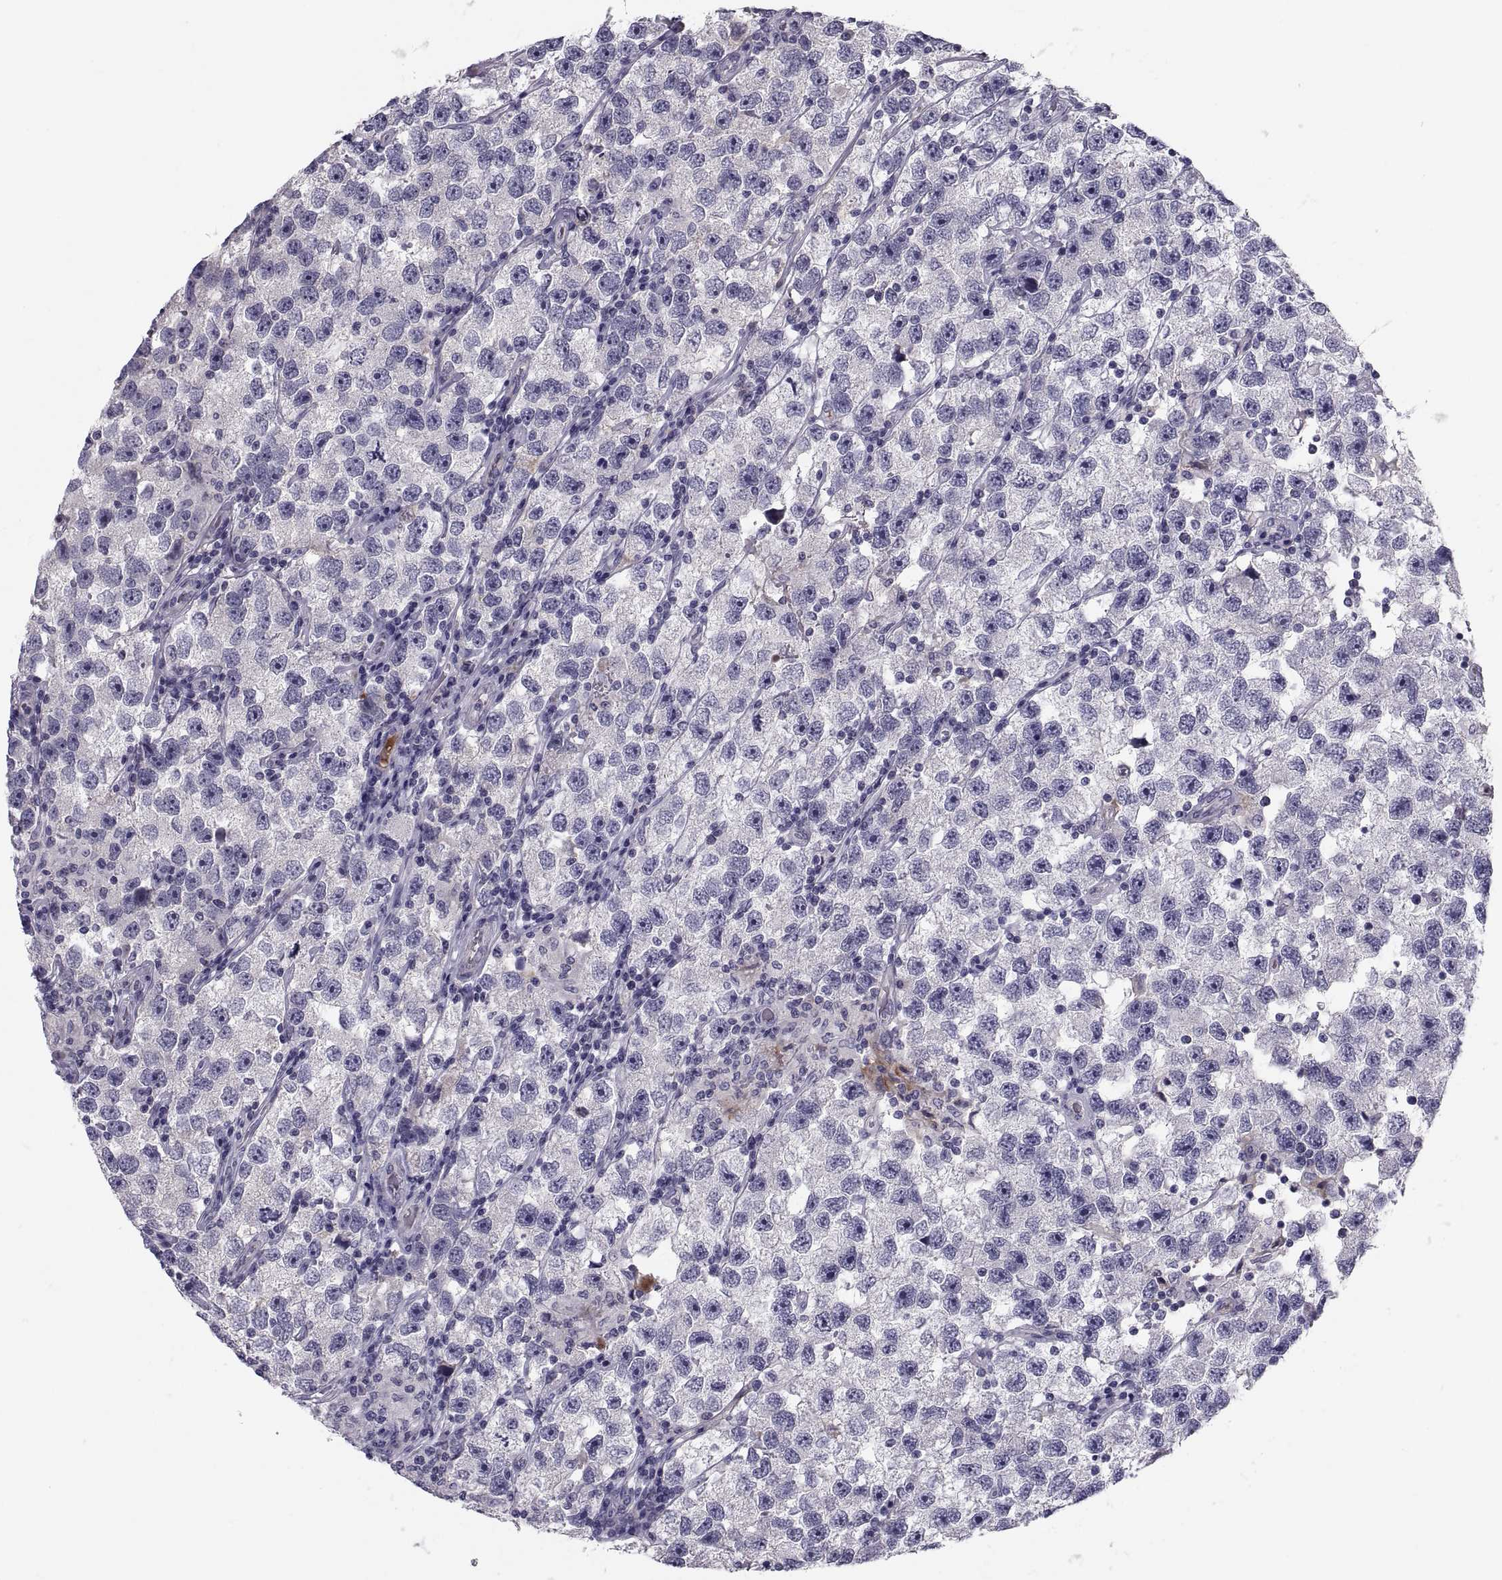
{"staining": {"intensity": "negative", "quantity": "none", "location": "none"}, "tissue": "testis cancer", "cell_type": "Tumor cells", "image_type": "cancer", "snomed": [{"axis": "morphology", "description": "Seminoma, NOS"}, {"axis": "topography", "description": "Testis"}], "caption": "This is an immunohistochemistry (IHC) histopathology image of testis seminoma. There is no staining in tumor cells.", "gene": "PDZRN4", "patient": {"sex": "male", "age": 26}}